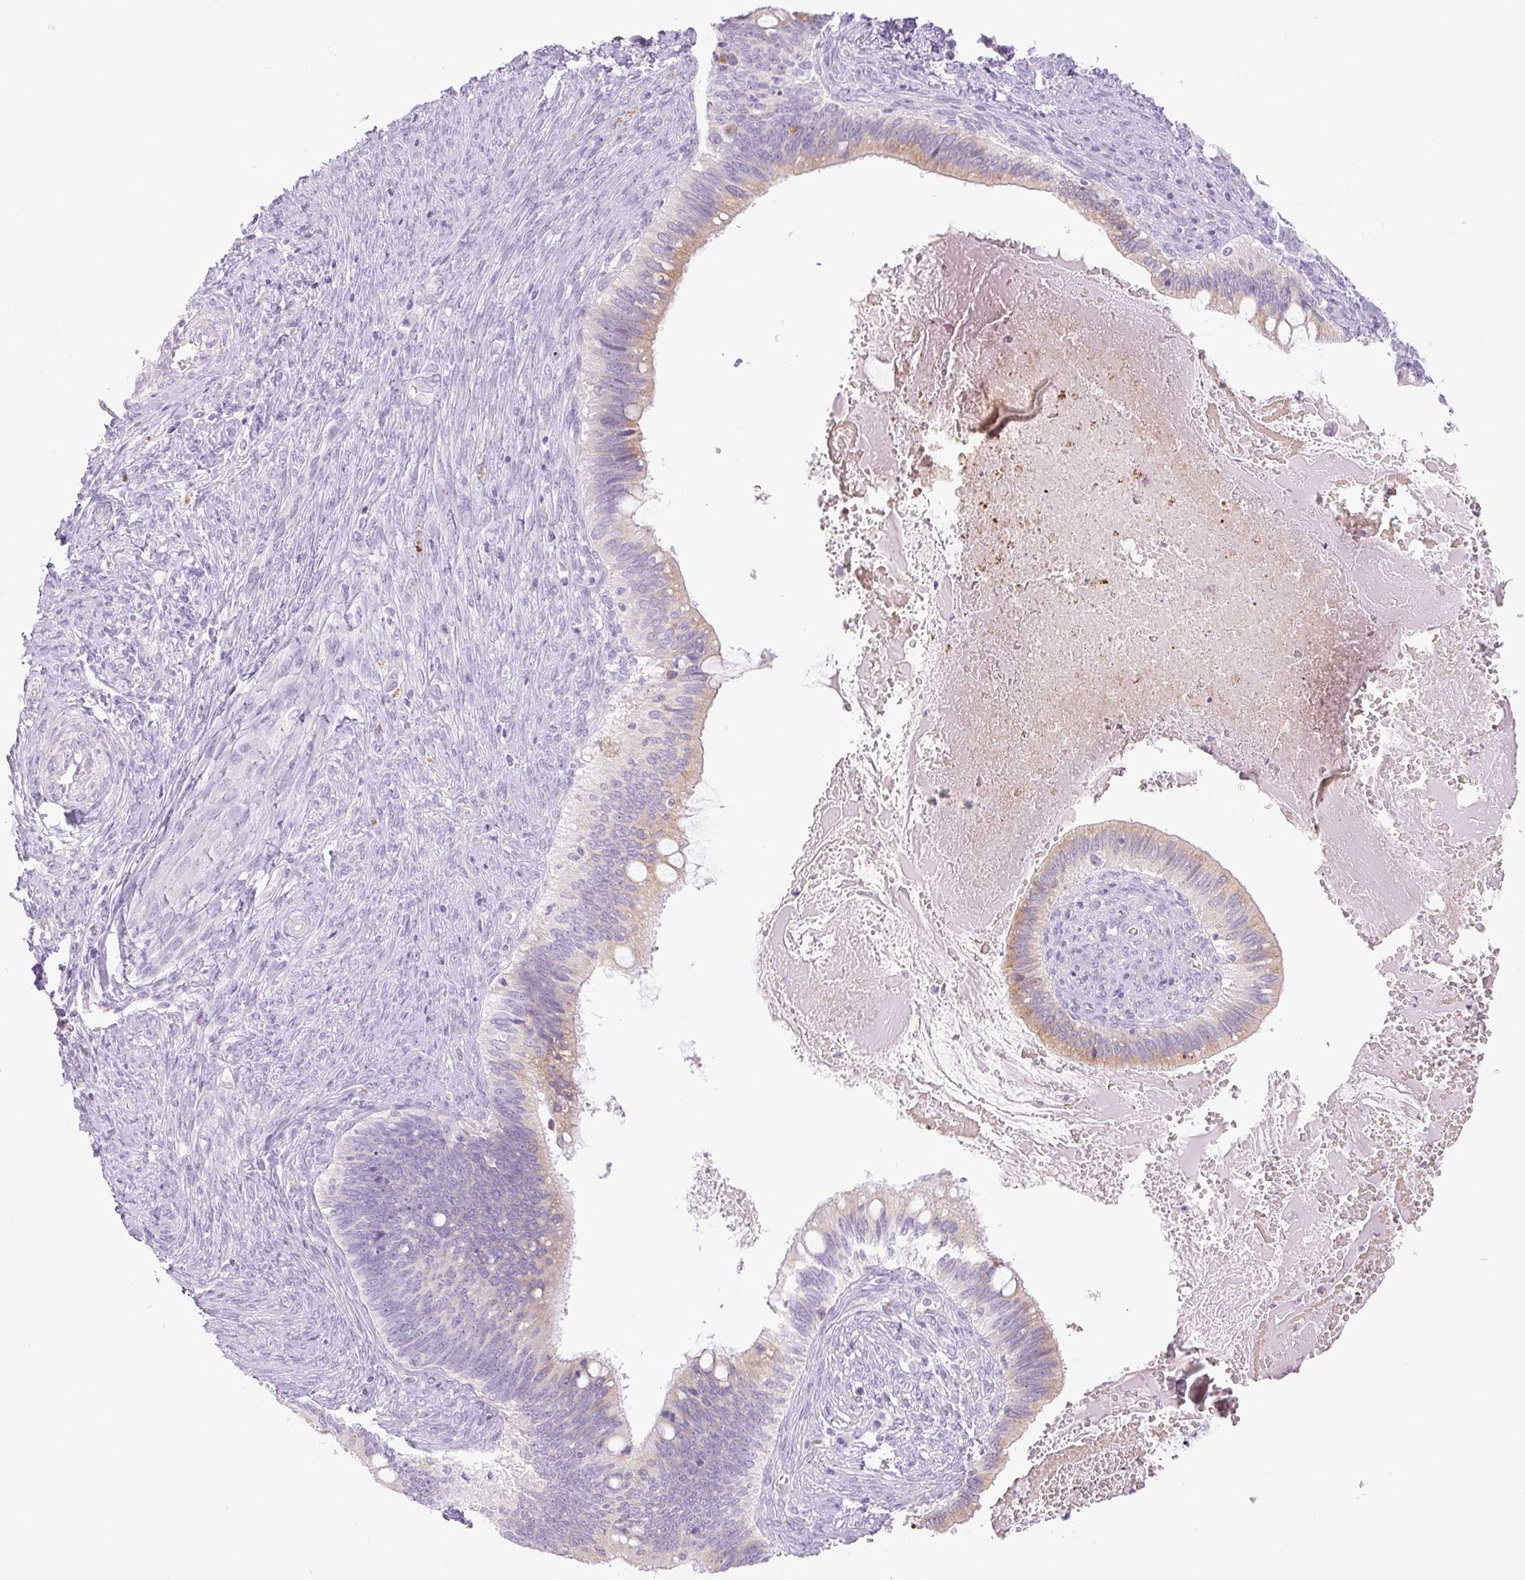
{"staining": {"intensity": "moderate", "quantity": "25%-75%", "location": "cytoplasmic/membranous"}, "tissue": "cervical cancer", "cell_type": "Tumor cells", "image_type": "cancer", "snomed": [{"axis": "morphology", "description": "Adenocarcinoma, NOS"}, {"axis": "topography", "description": "Cervix"}], "caption": "Moderate cytoplasmic/membranous positivity is identified in about 25%-75% of tumor cells in adenocarcinoma (cervical).", "gene": "MIA2", "patient": {"sex": "female", "age": 42}}